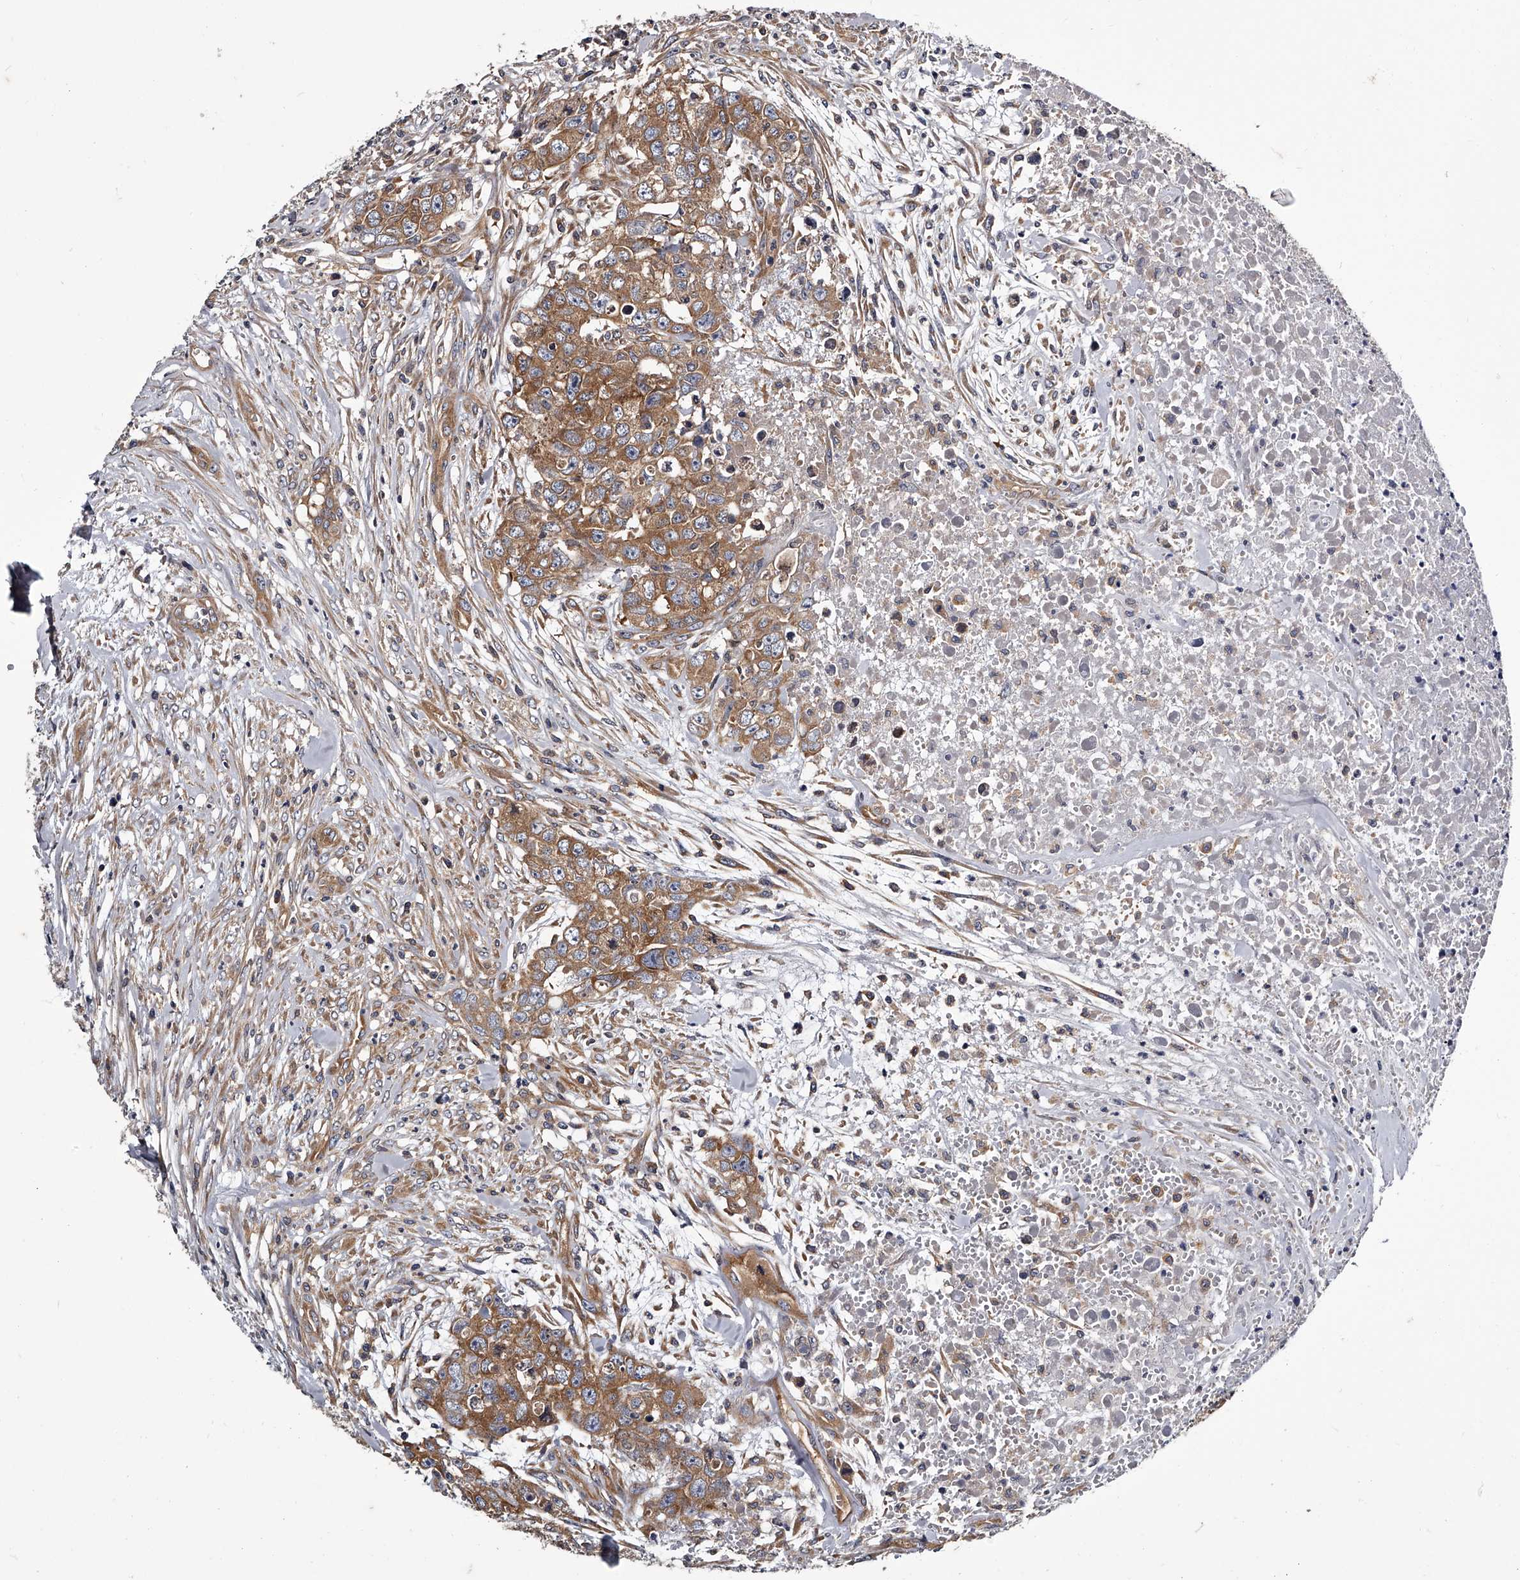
{"staining": {"intensity": "strong", "quantity": ">75%", "location": "cytoplasmic/membranous"}, "tissue": "testis cancer", "cell_type": "Tumor cells", "image_type": "cancer", "snomed": [{"axis": "morphology", "description": "Carcinoma, Embryonal, NOS"}, {"axis": "topography", "description": "Testis"}], "caption": "The immunohistochemical stain shows strong cytoplasmic/membranous staining in tumor cells of testis cancer tissue.", "gene": "GAPVD1", "patient": {"sex": "male", "age": 28}}